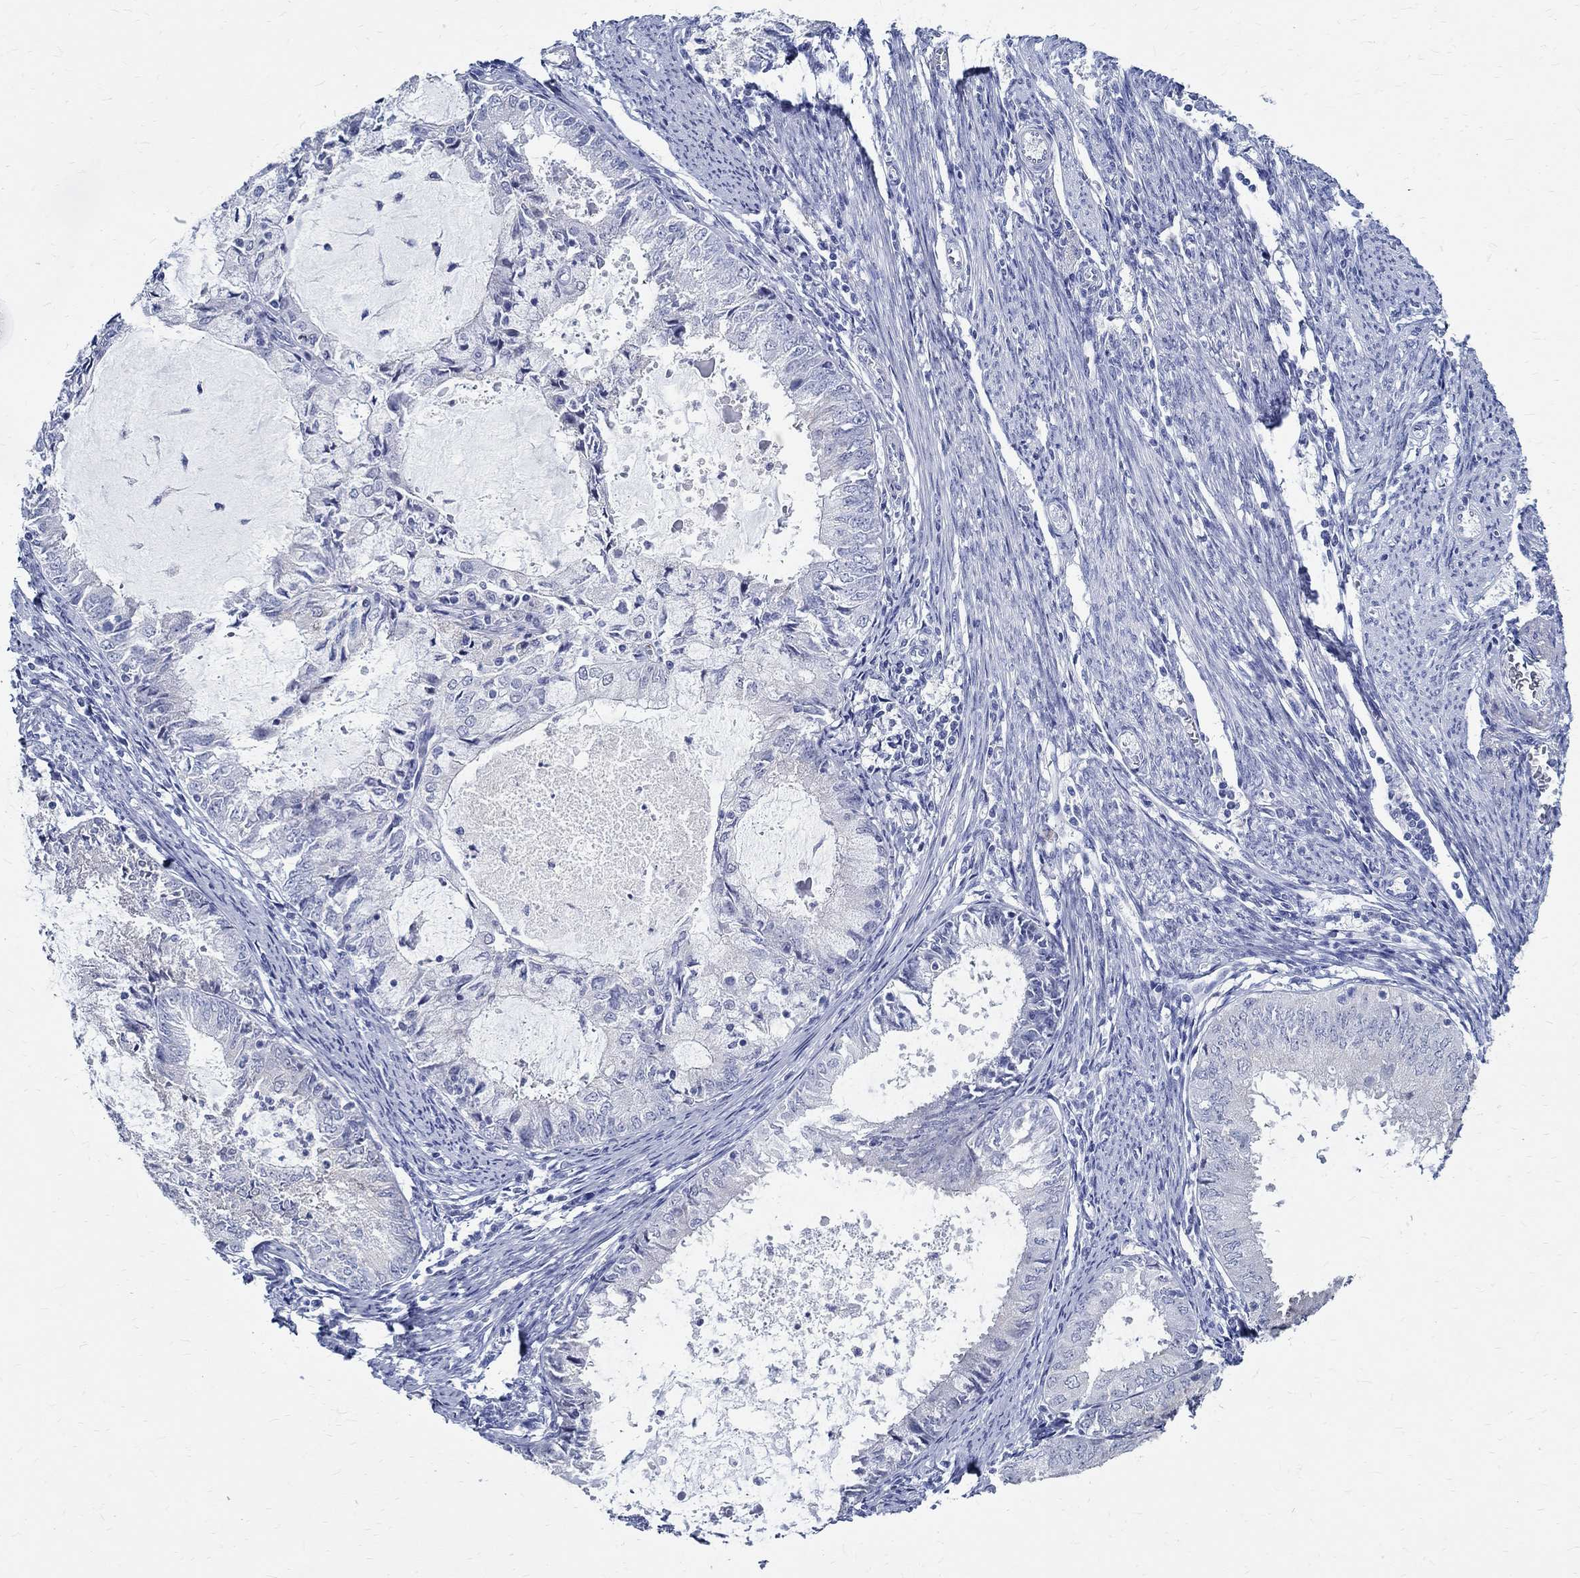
{"staining": {"intensity": "negative", "quantity": "none", "location": "none"}, "tissue": "endometrial cancer", "cell_type": "Tumor cells", "image_type": "cancer", "snomed": [{"axis": "morphology", "description": "Adenocarcinoma, NOS"}, {"axis": "topography", "description": "Endometrium"}], "caption": "IHC of adenocarcinoma (endometrial) demonstrates no expression in tumor cells.", "gene": "BSPRY", "patient": {"sex": "female", "age": 57}}